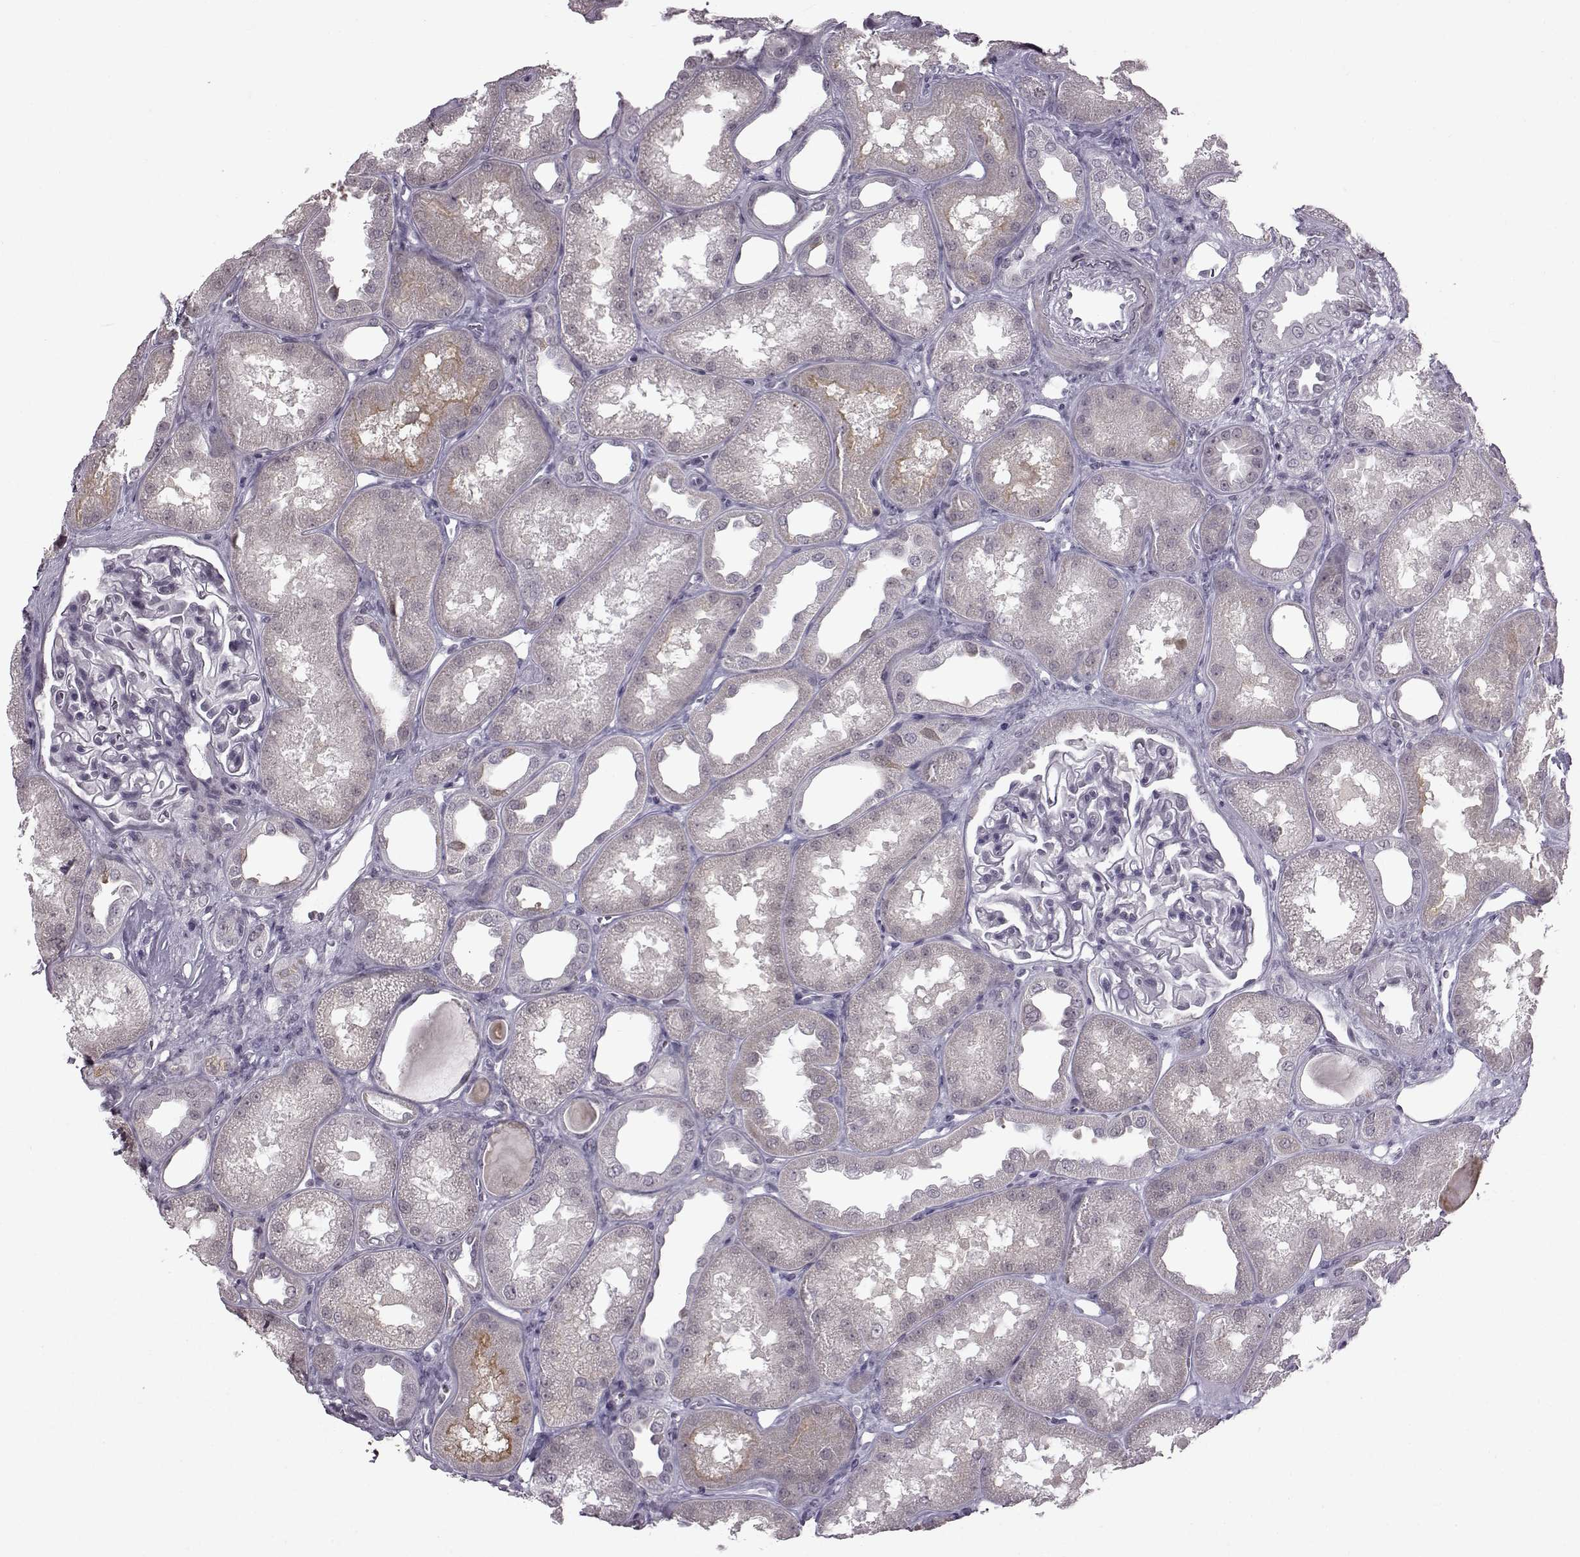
{"staining": {"intensity": "negative", "quantity": "none", "location": "none"}, "tissue": "kidney", "cell_type": "Cells in glomeruli", "image_type": "normal", "snomed": [{"axis": "morphology", "description": "Normal tissue, NOS"}, {"axis": "topography", "description": "Kidney"}], "caption": "This image is of normal kidney stained with immunohistochemistry (IHC) to label a protein in brown with the nuclei are counter-stained blue. There is no expression in cells in glomeruli. The staining was performed using DAB (3,3'-diaminobenzidine) to visualize the protein expression in brown, while the nuclei were stained in blue with hematoxylin (Magnification: 20x).", "gene": "SLC28A2", "patient": {"sex": "male", "age": 61}}